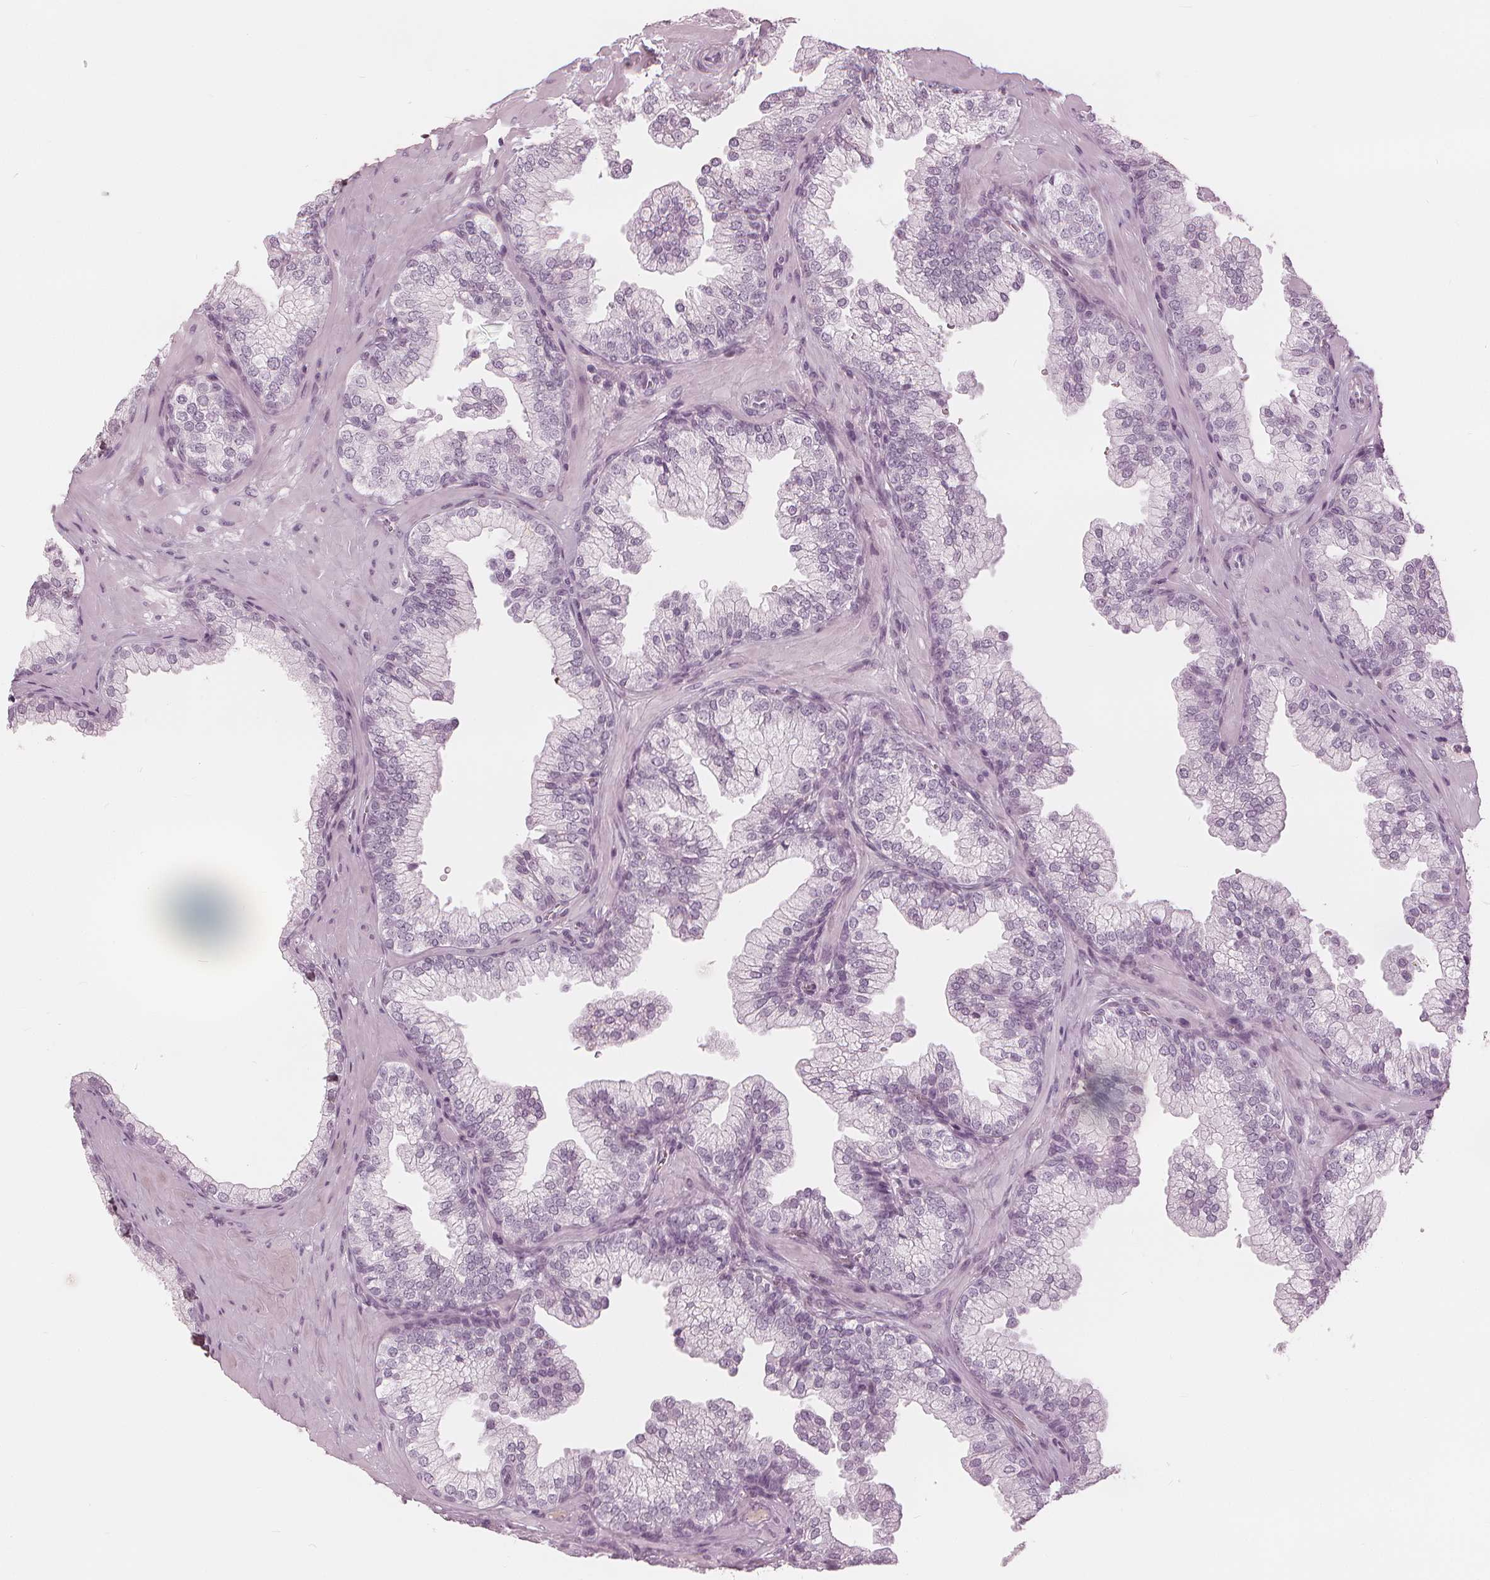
{"staining": {"intensity": "negative", "quantity": "none", "location": "none"}, "tissue": "prostate", "cell_type": "Glandular cells", "image_type": "normal", "snomed": [{"axis": "morphology", "description": "Normal tissue, NOS"}, {"axis": "topography", "description": "Prostate"}, {"axis": "topography", "description": "Peripheral nerve tissue"}], "caption": "The micrograph demonstrates no significant positivity in glandular cells of prostate.", "gene": "PAEP", "patient": {"sex": "male", "age": 61}}